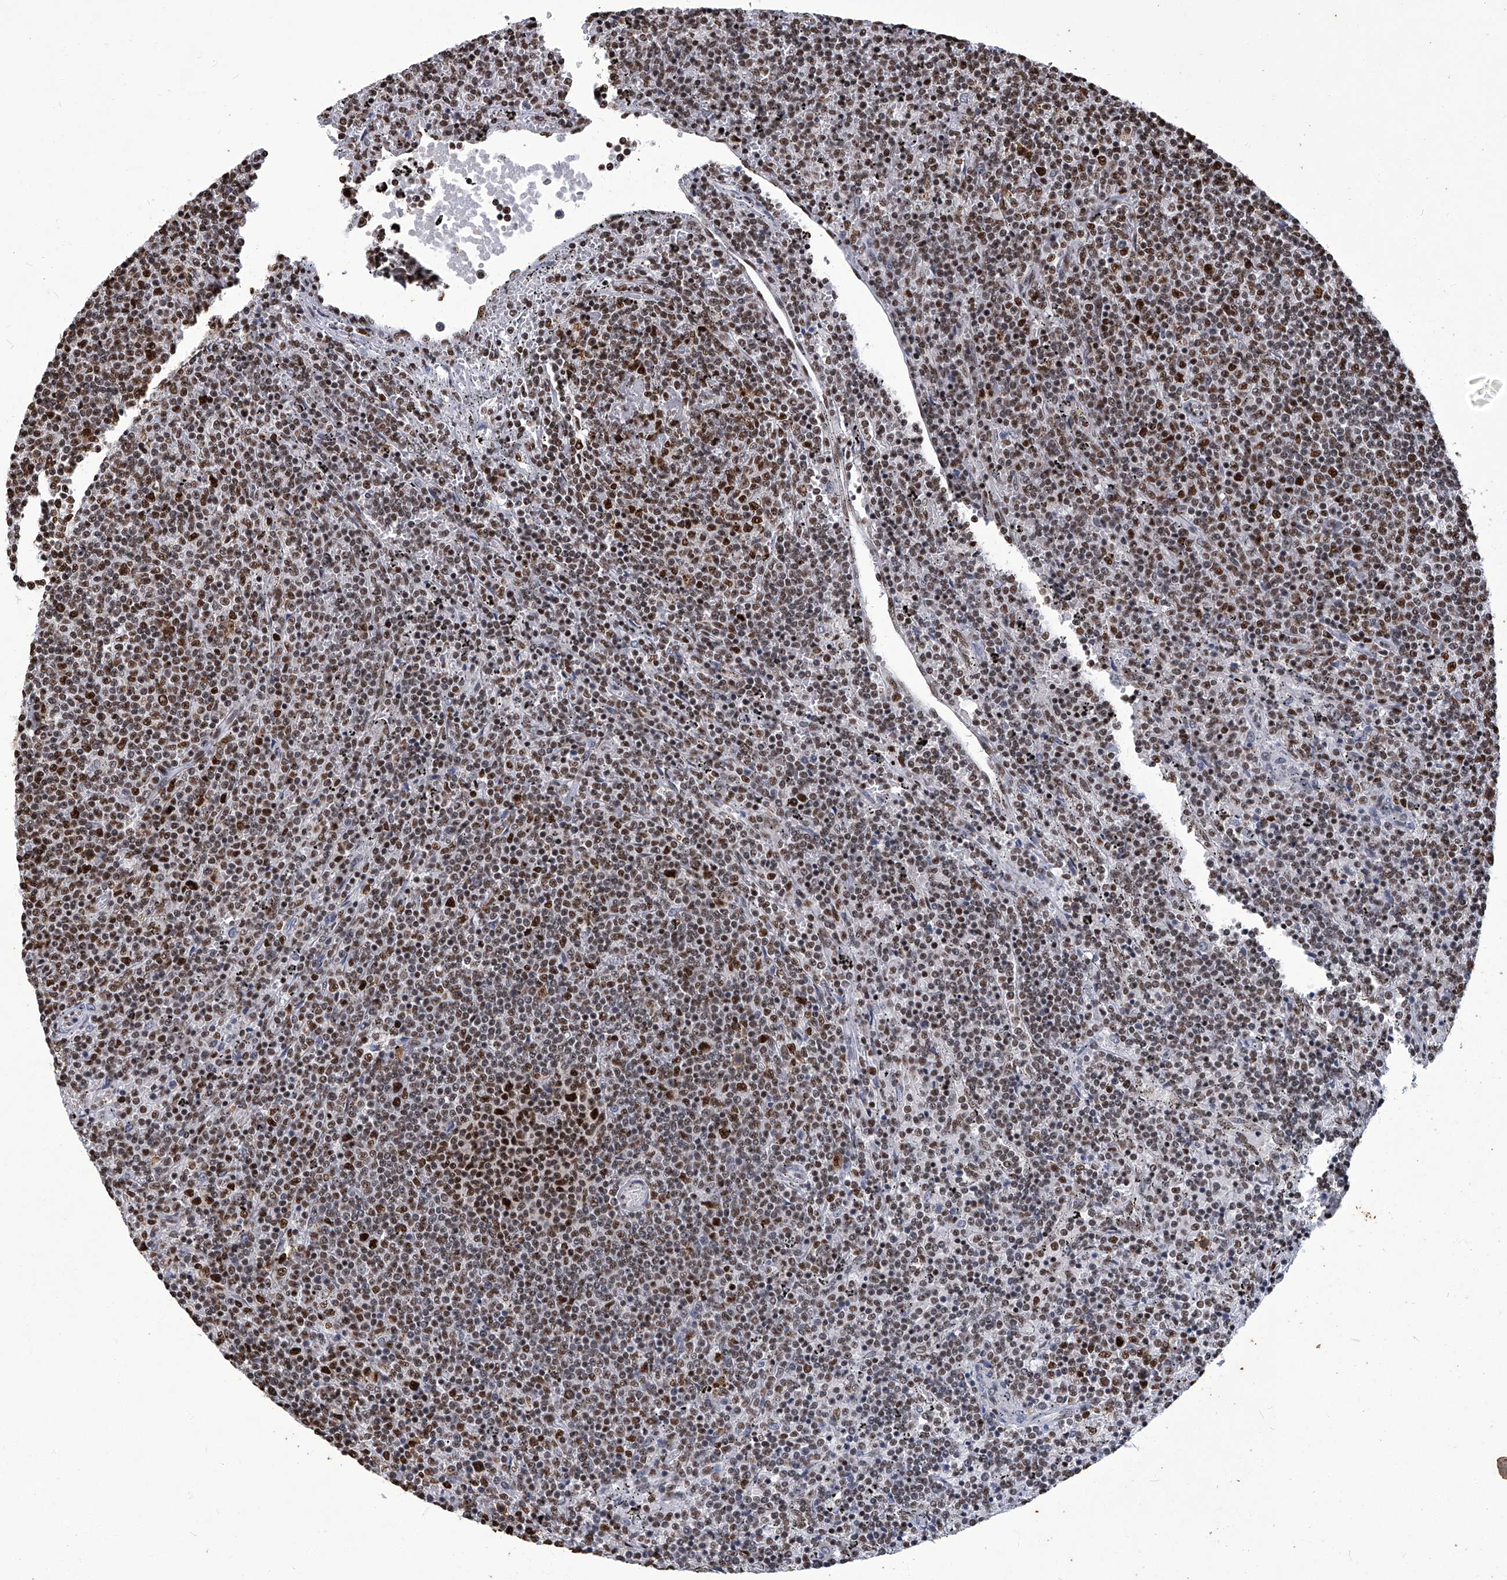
{"staining": {"intensity": "moderate", "quantity": ">75%", "location": "nuclear"}, "tissue": "lymphoma", "cell_type": "Tumor cells", "image_type": "cancer", "snomed": [{"axis": "morphology", "description": "Malignant lymphoma, non-Hodgkin's type, Low grade"}, {"axis": "topography", "description": "Spleen"}], "caption": "Immunohistochemical staining of lymphoma displays medium levels of moderate nuclear positivity in approximately >75% of tumor cells. Immunohistochemistry stains the protein in brown and the nuclei are stained blue.", "gene": "HBP1", "patient": {"sex": "female", "age": 50}}